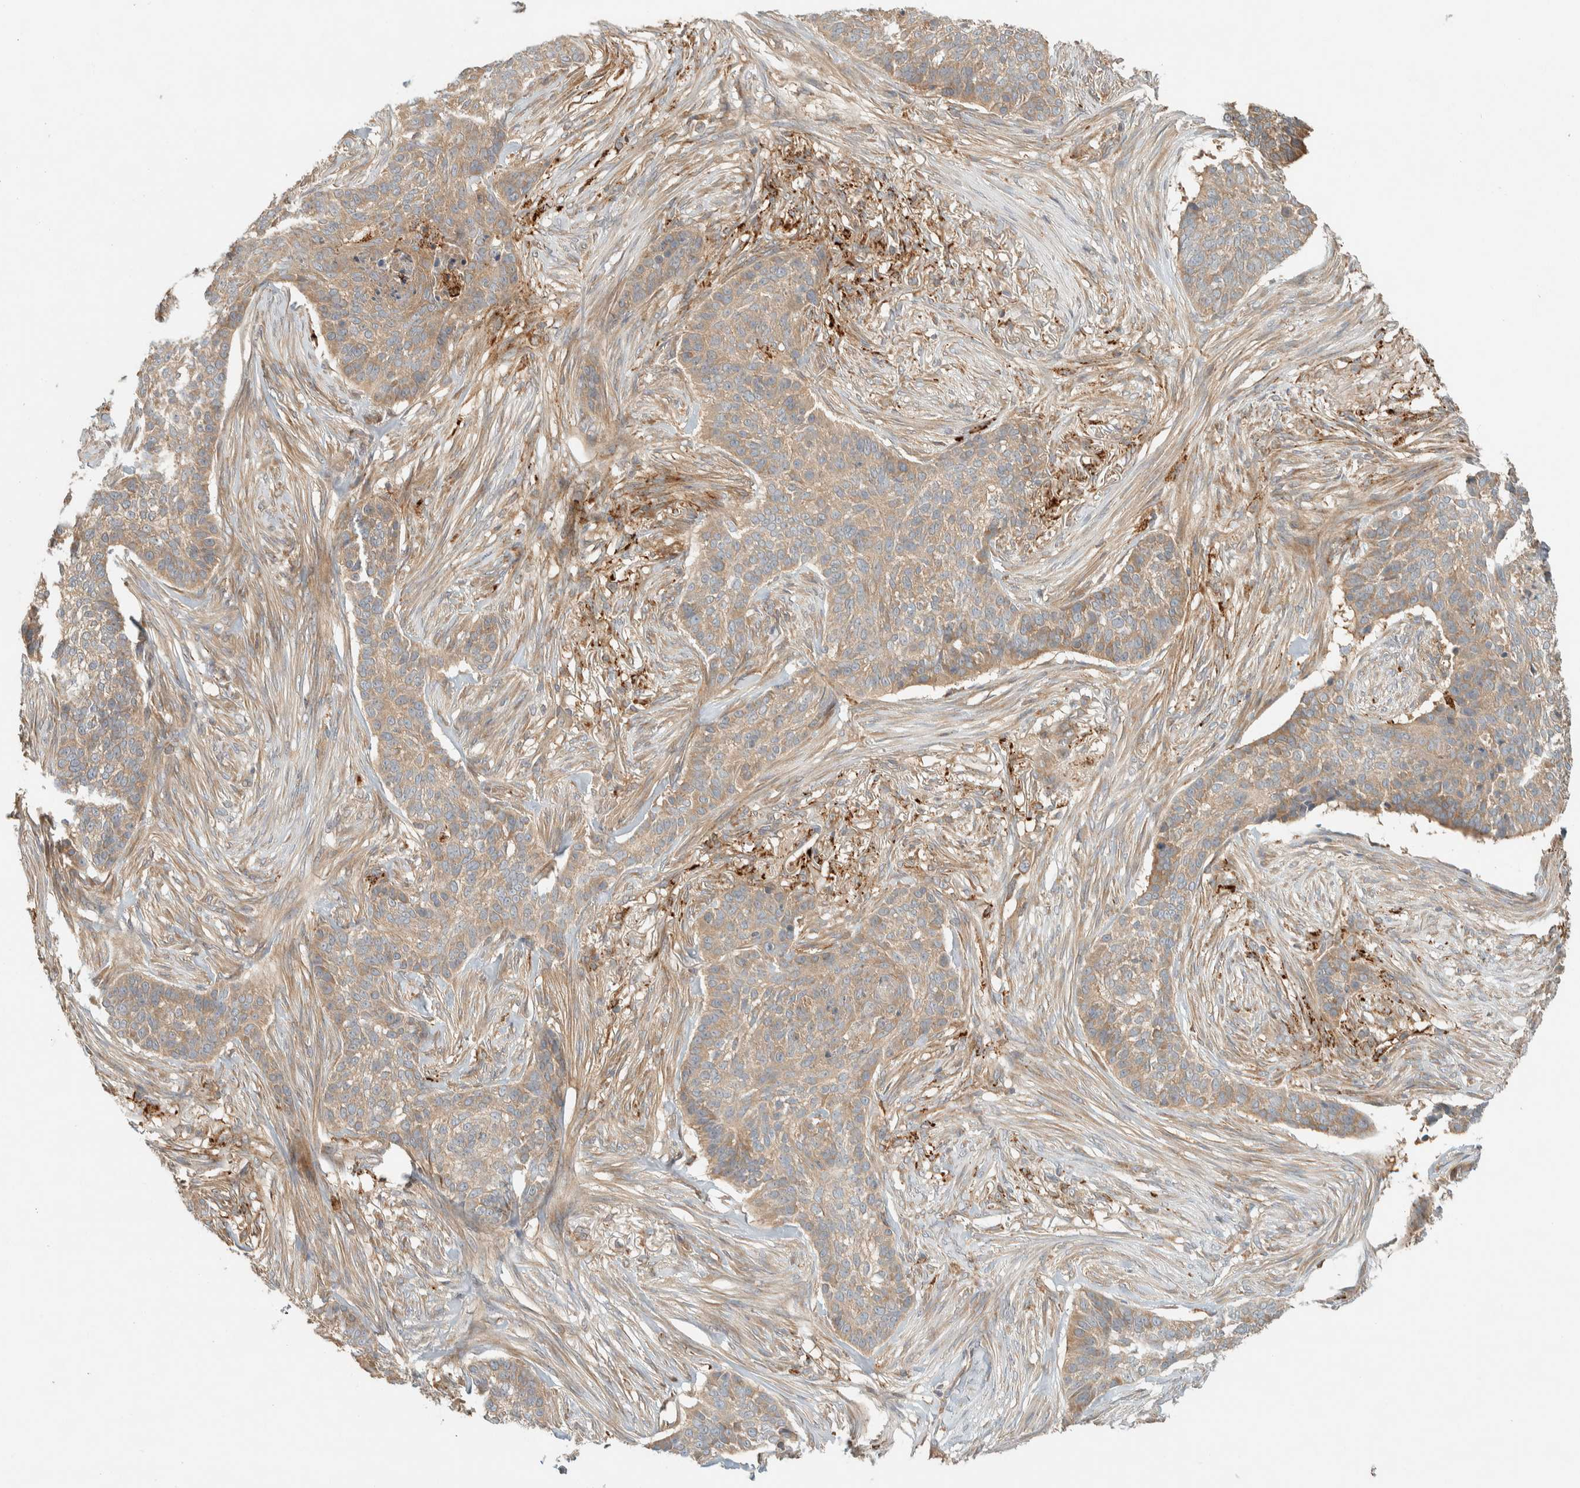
{"staining": {"intensity": "weak", "quantity": ">75%", "location": "cytoplasmic/membranous"}, "tissue": "skin cancer", "cell_type": "Tumor cells", "image_type": "cancer", "snomed": [{"axis": "morphology", "description": "Basal cell carcinoma"}, {"axis": "topography", "description": "Skin"}], "caption": "This micrograph exhibits skin cancer (basal cell carcinoma) stained with IHC to label a protein in brown. The cytoplasmic/membranous of tumor cells show weak positivity for the protein. Nuclei are counter-stained blue.", "gene": "FAM167A", "patient": {"sex": "male", "age": 85}}